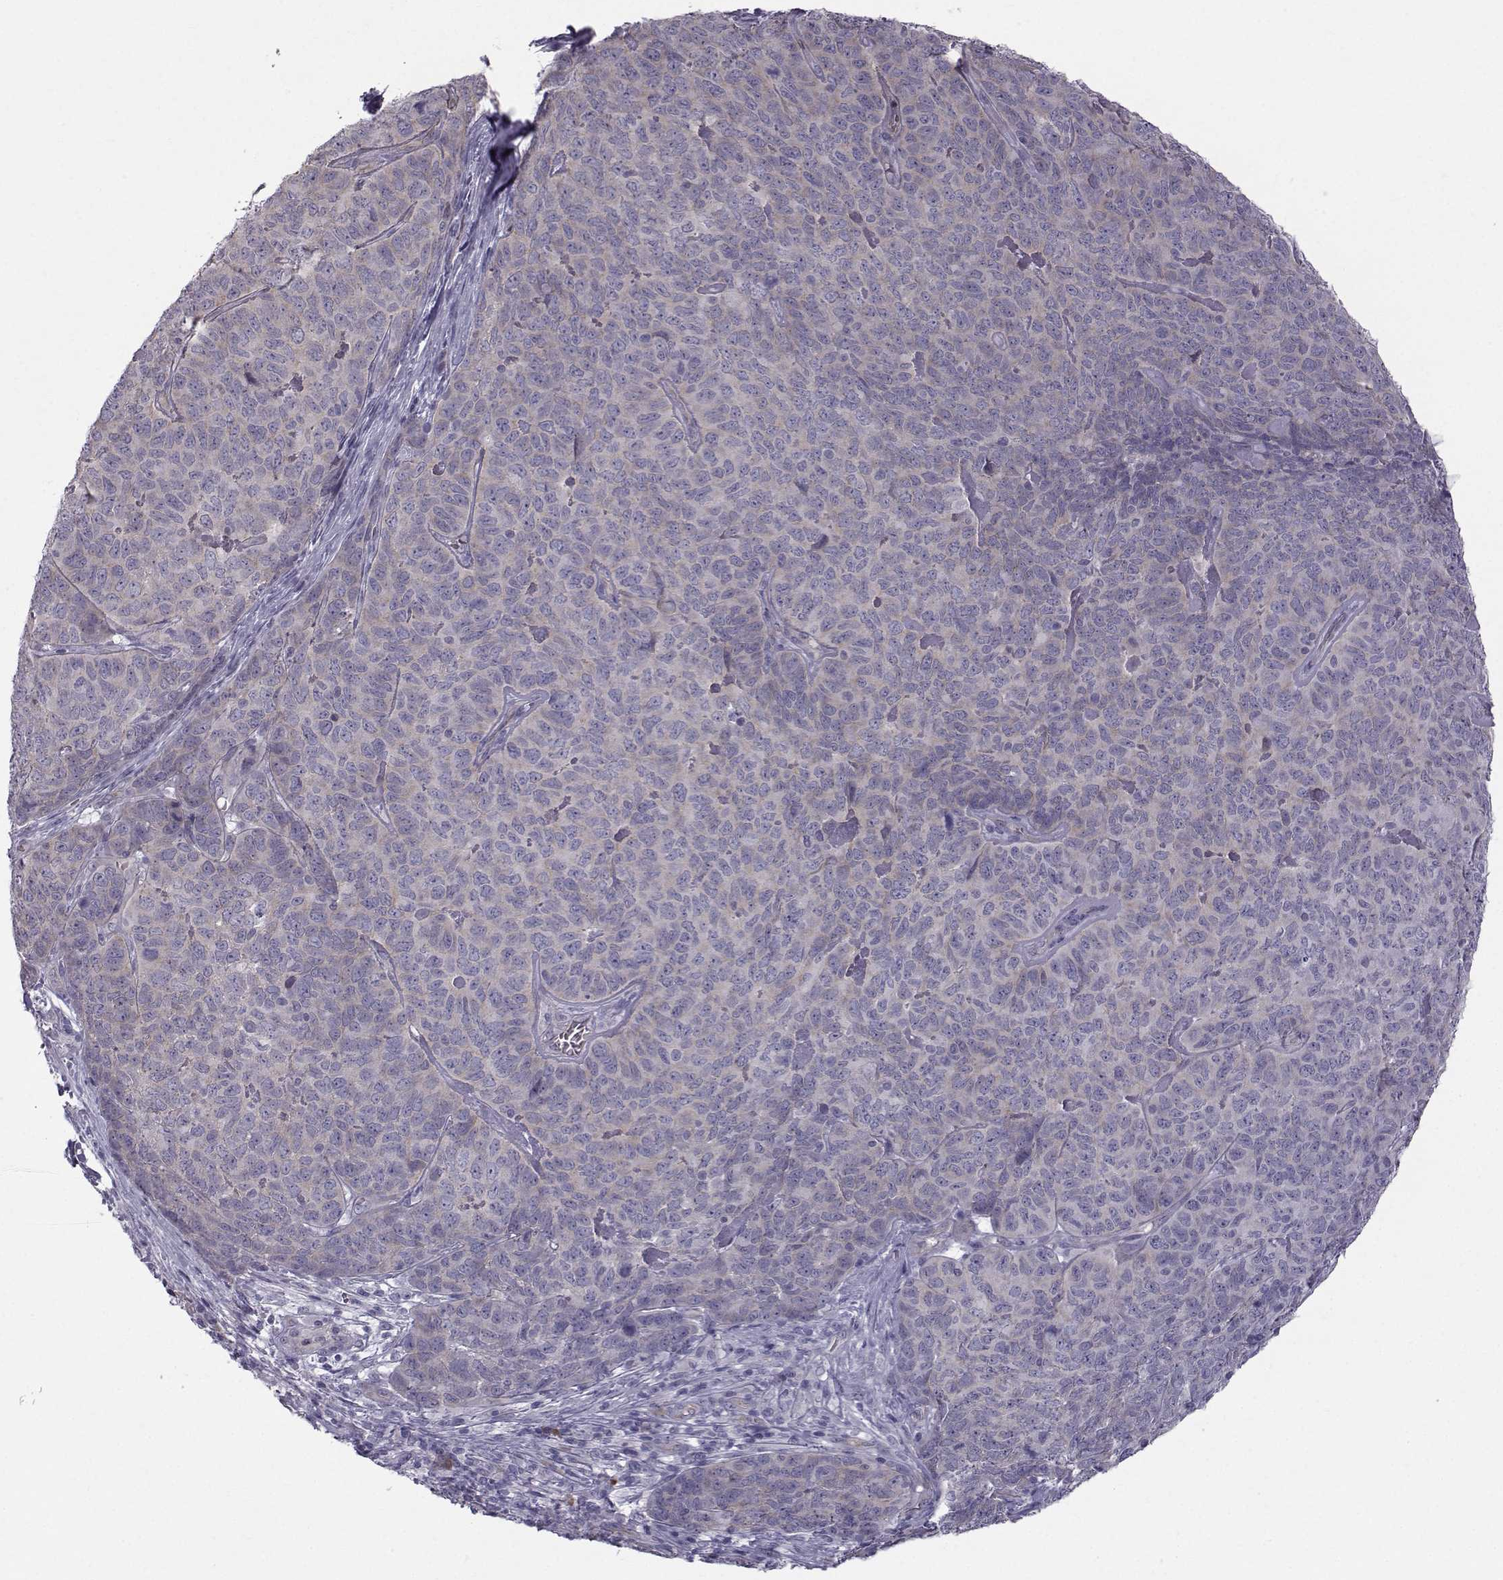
{"staining": {"intensity": "weak", "quantity": "25%-75%", "location": "cytoplasmic/membranous"}, "tissue": "skin cancer", "cell_type": "Tumor cells", "image_type": "cancer", "snomed": [{"axis": "morphology", "description": "Squamous cell carcinoma, NOS"}, {"axis": "topography", "description": "Skin"}, {"axis": "topography", "description": "Anal"}], "caption": "A photomicrograph of skin cancer (squamous cell carcinoma) stained for a protein demonstrates weak cytoplasmic/membranous brown staining in tumor cells.", "gene": "QPCT", "patient": {"sex": "female", "age": 51}}